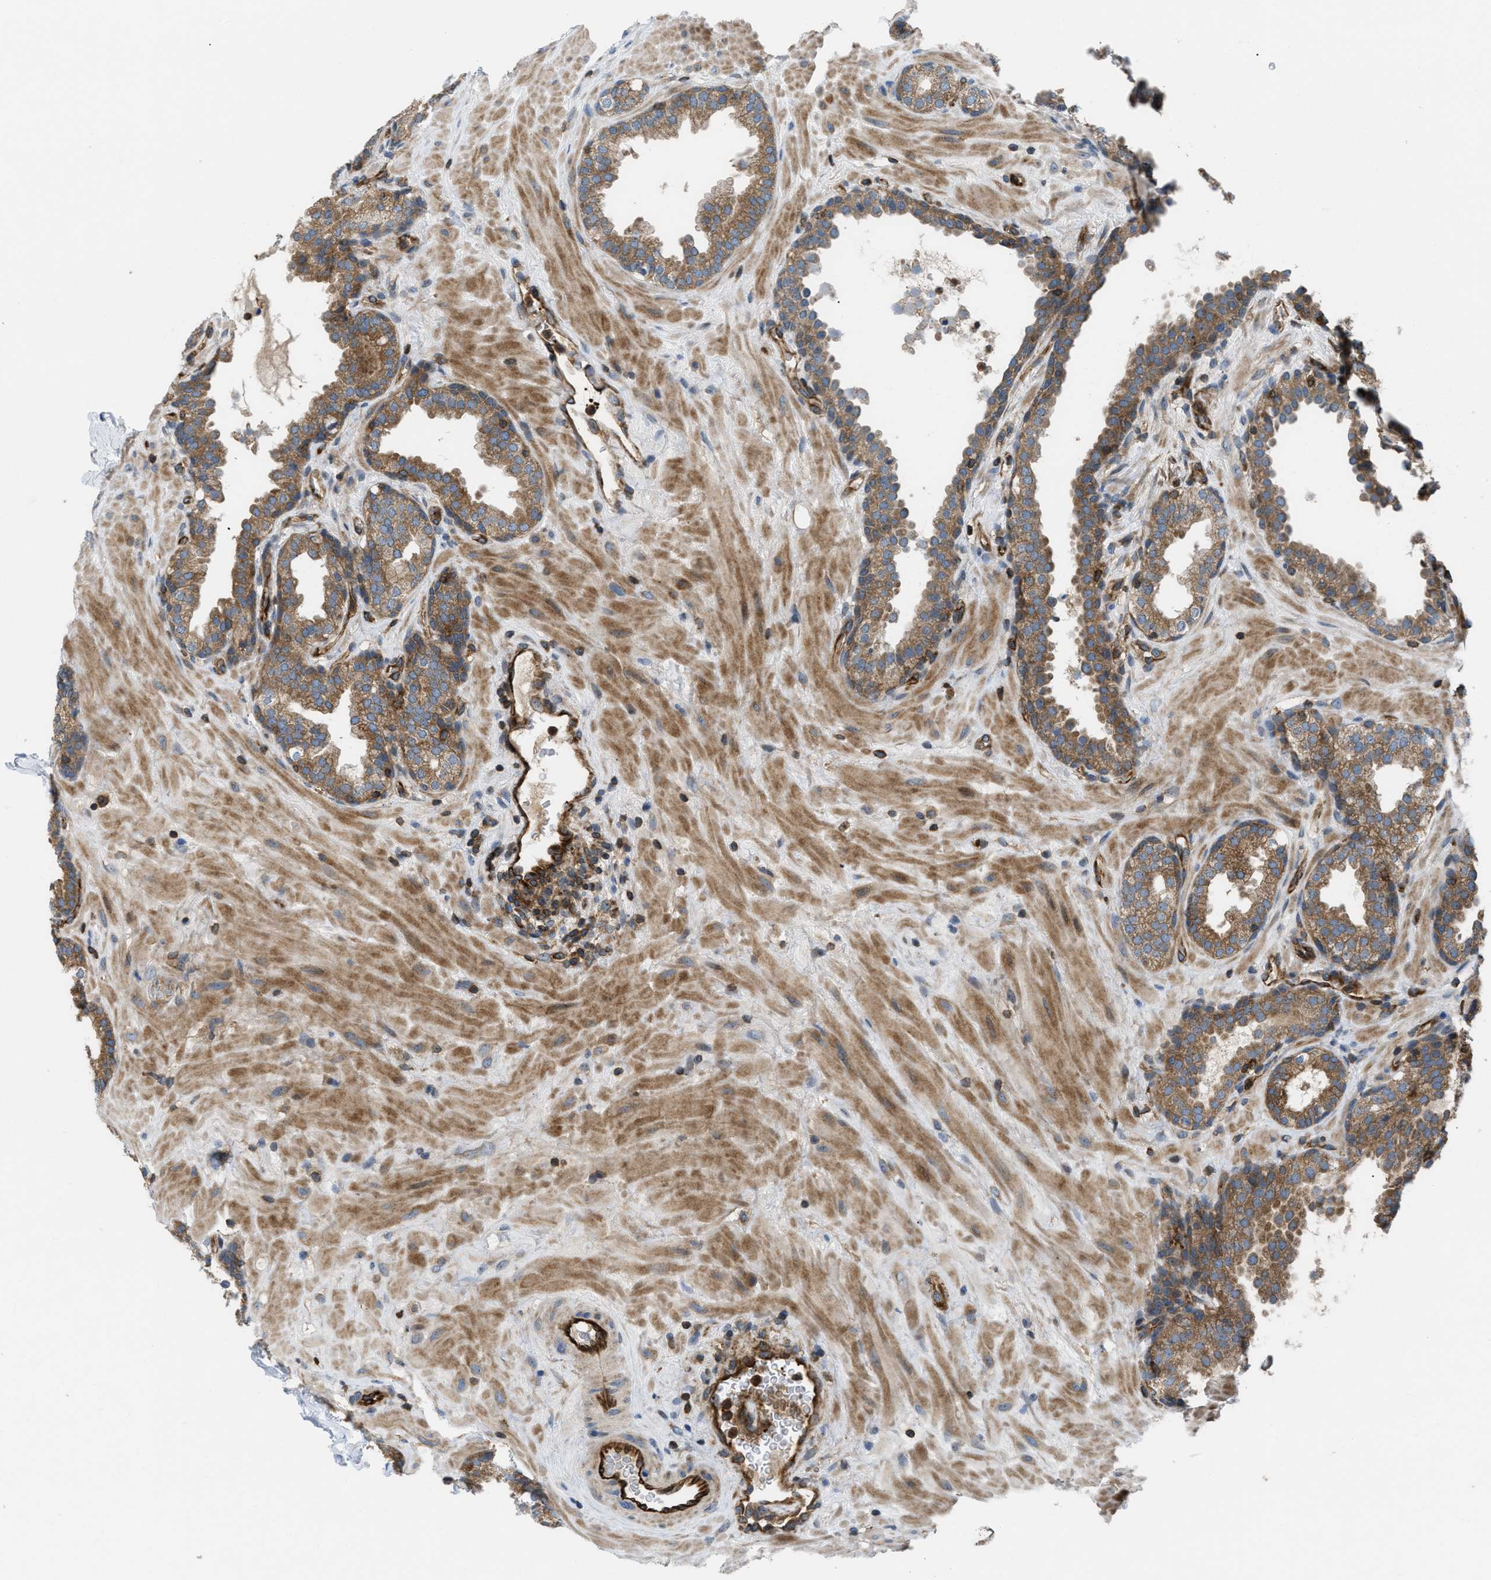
{"staining": {"intensity": "moderate", "quantity": "25%-75%", "location": "cytoplasmic/membranous"}, "tissue": "prostate", "cell_type": "Glandular cells", "image_type": "normal", "snomed": [{"axis": "morphology", "description": "Normal tissue, NOS"}, {"axis": "topography", "description": "Prostate"}], "caption": "Immunohistochemistry micrograph of benign prostate: human prostate stained using immunohistochemistry (IHC) shows medium levels of moderate protein expression localized specifically in the cytoplasmic/membranous of glandular cells, appearing as a cytoplasmic/membranous brown color.", "gene": "ATP2A3", "patient": {"sex": "male", "age": 51}}